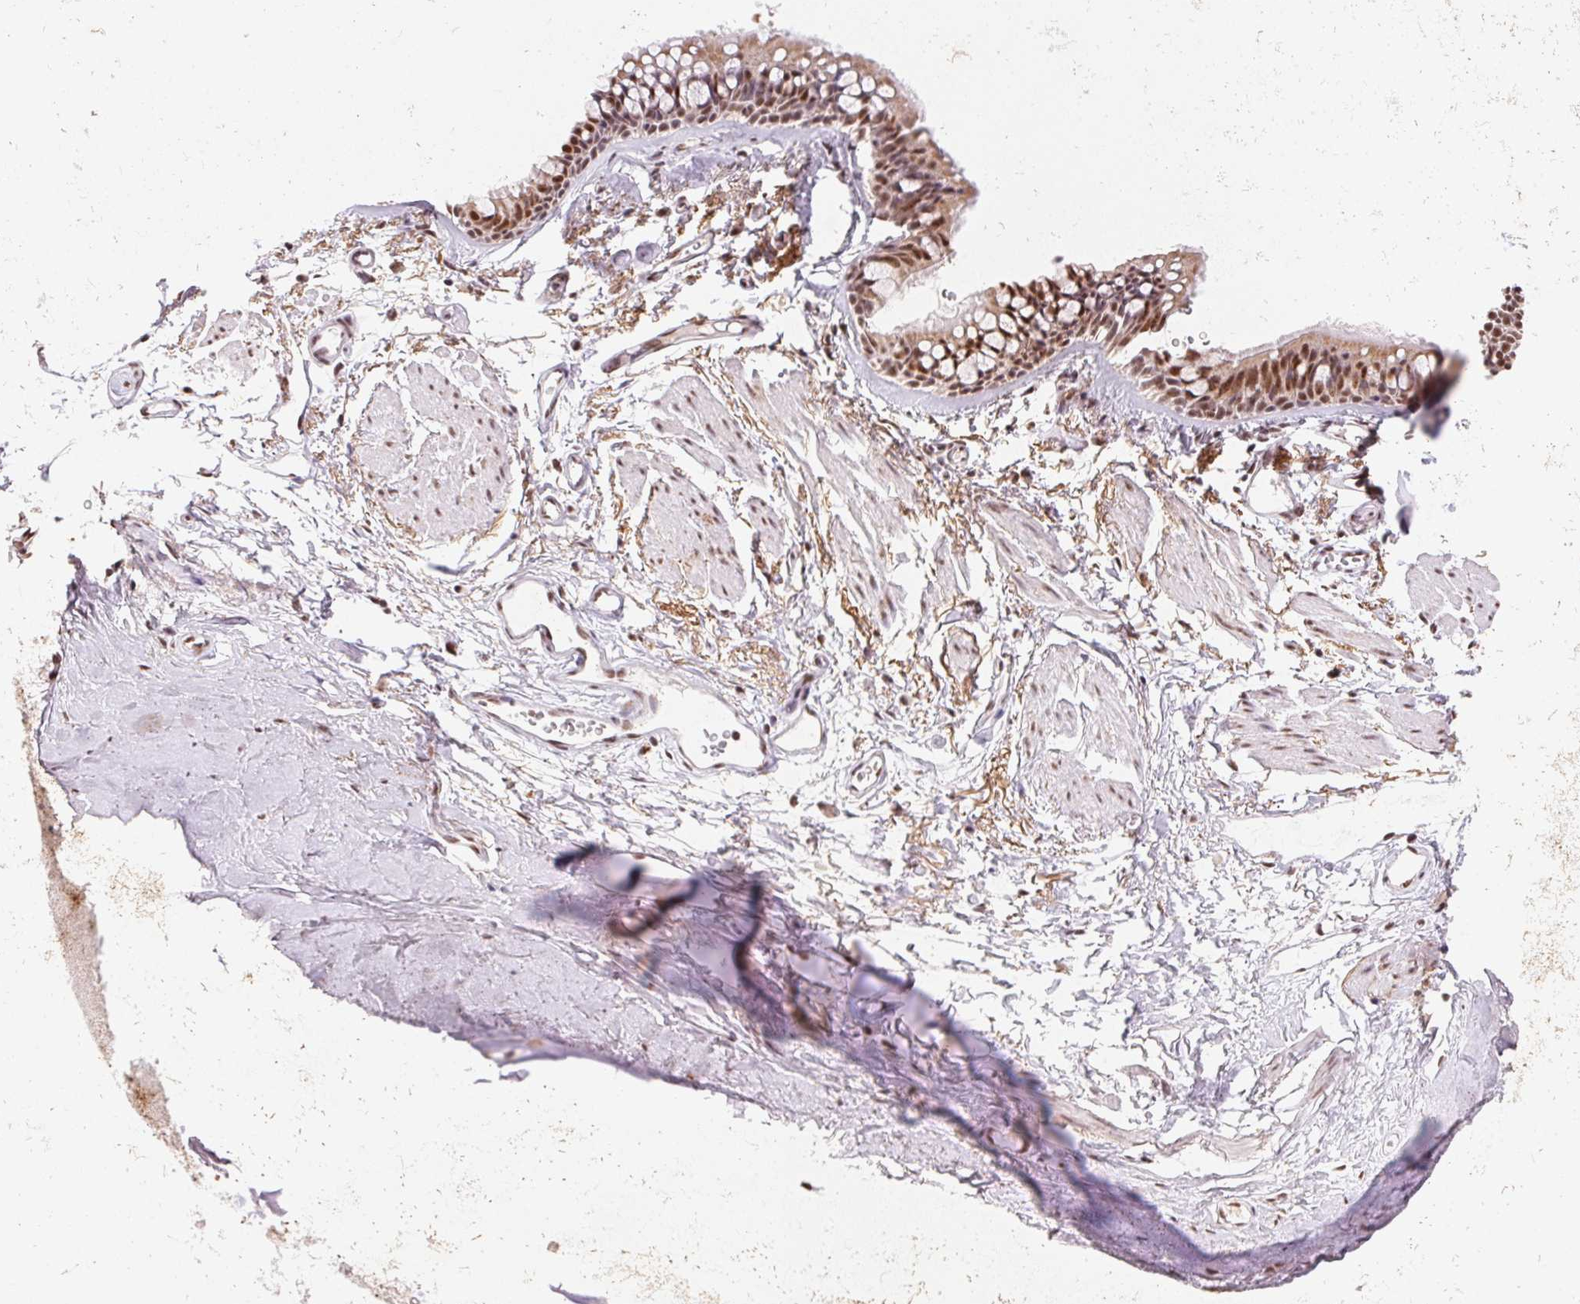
{"staining": {"intensity": "moderate", "quantity": "<25%", "location": "nuclear"}, "tissue": "adipose tissue", "cell_type": "Adipocytes", "image_type": "normal", "snomed": [{"axis": "morphology", "description": "Normal tissue, NOS"}, {"axis": "topography", "description": "Cartilage tissue"}, {"axis": "topography", "description": "Bronchus"}], "caption": "DAB (3,3'-diaminobenzidine) immunohistochemical staining of benign adipose tissue shows moderate nuclear protein staining in approximately <25% of adipocytes.", "gene": "SNRPG", "patient": {"sex": "female", "age": 79}}